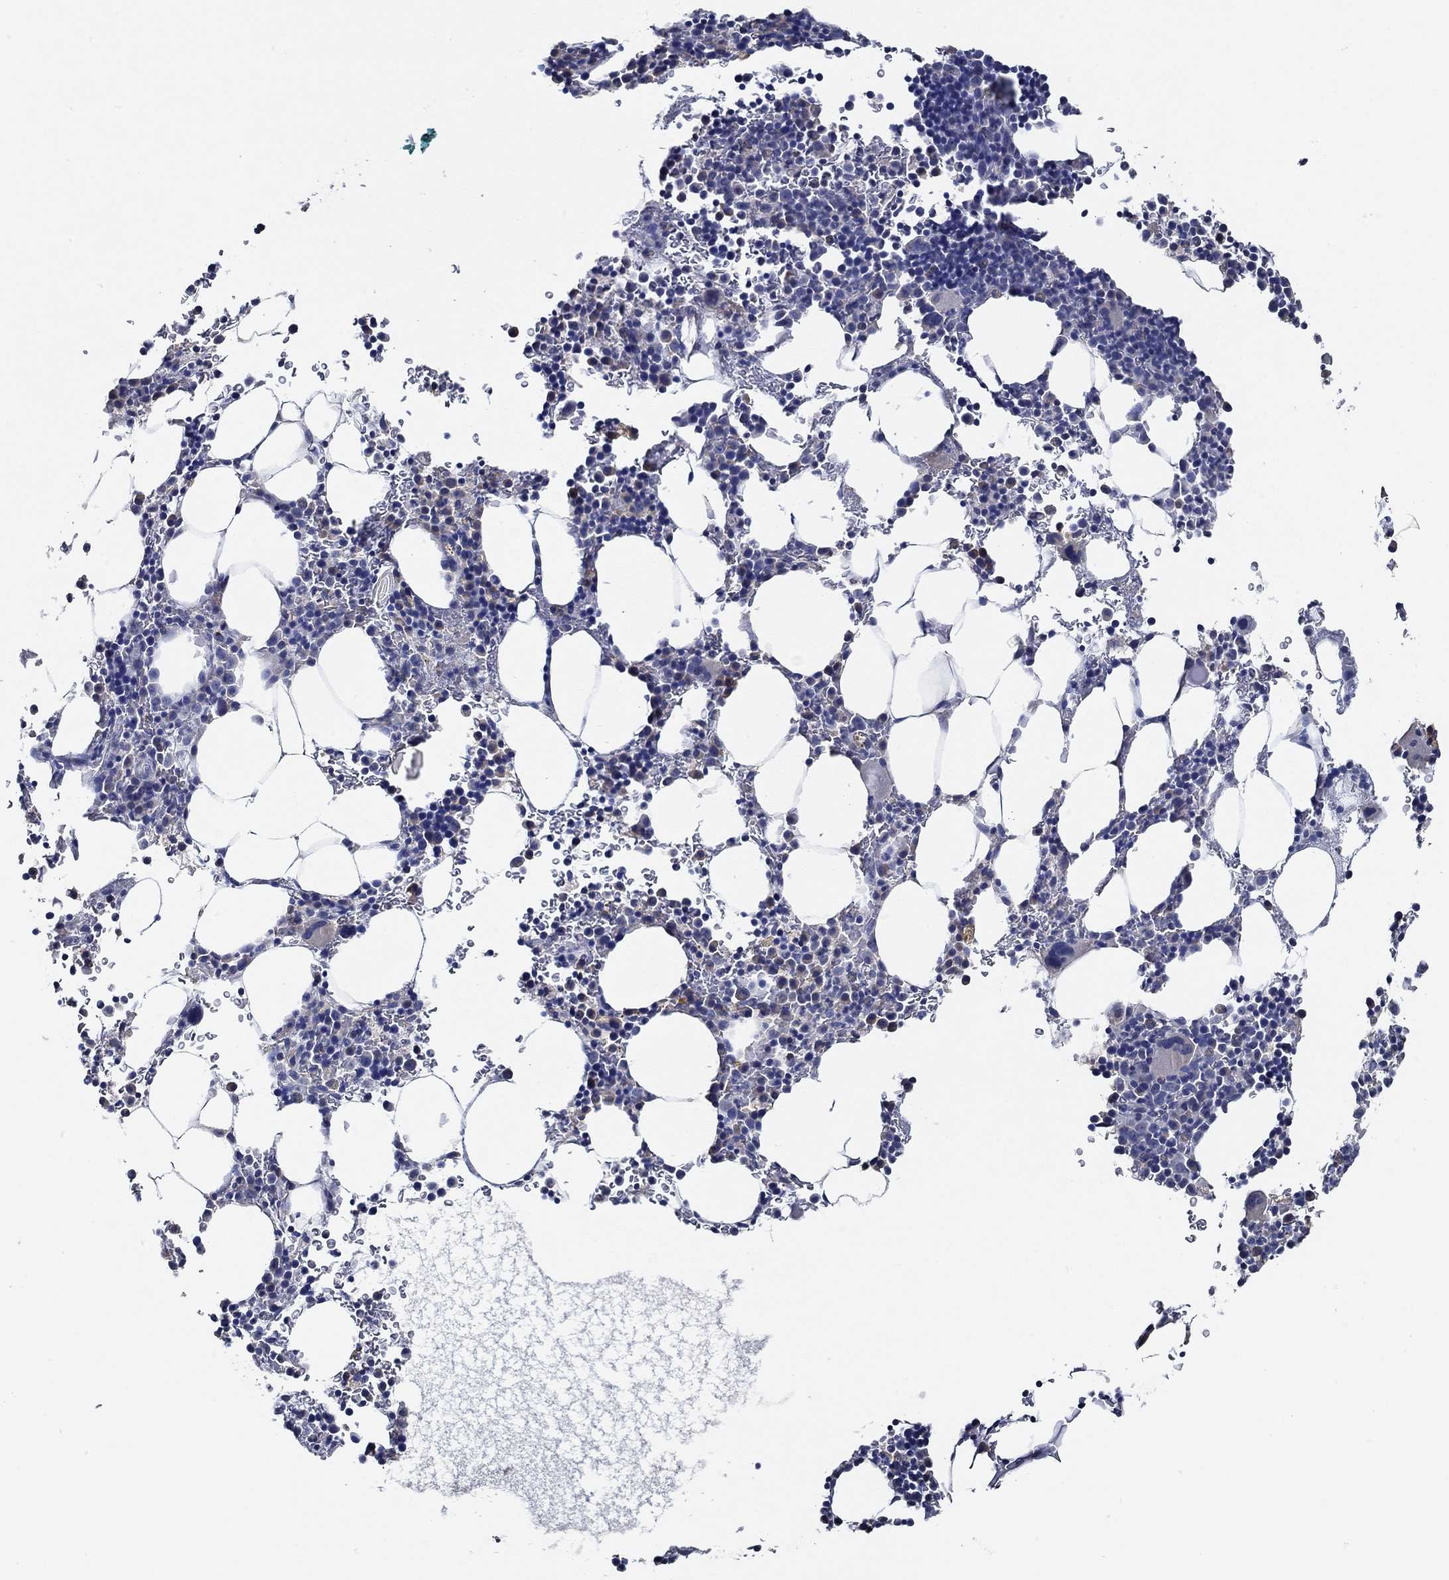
{"staining": {"intensity": "negative", "quantity": "none", "location": "none"}, "tissue": "bone marrow", "cell_type": "Hematopoietic cells", "image_type": "normal", "snomed": [{"axis": "morphology", "description": "Normal tissue, NOS"}, {"axis": "topography", "description": "Bone marrow"}], "caption": "Immunohistochemistry (IHC) of normal bone marrow reveals no staining in hematopoietic cells. (DAB (3,3'-diaminobenzidine) IHC, high magnification).", "gene": "DOCK3", "patient": {"sex": "male", "age": 77}}